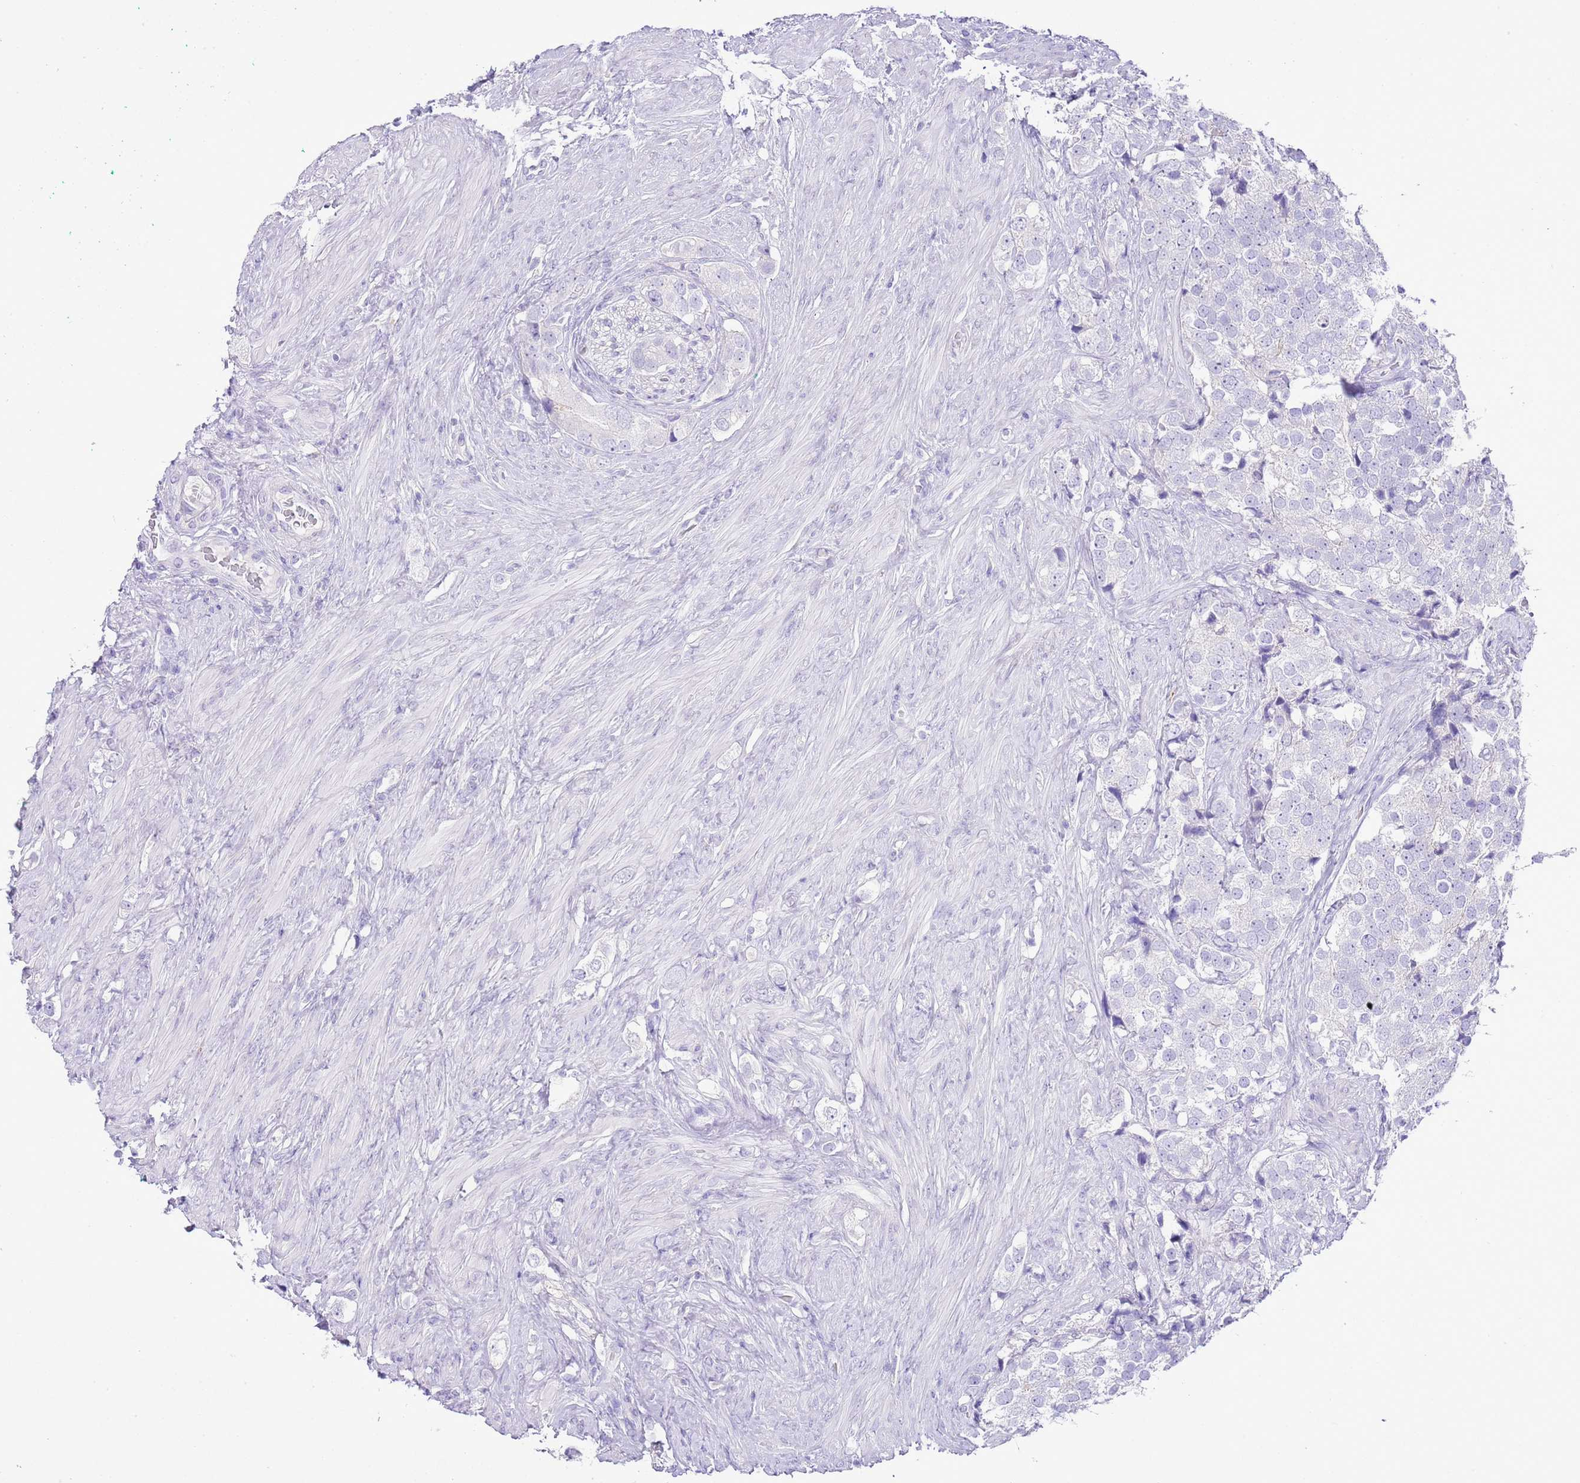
{"staining": {"intensity": "negative", "quantity": "none", "location": "none"}, "tissue": "prostate cancer", "cell_type": "Tumor cells", "image_type": "cancer", "snomed": [{"axis": "morphology", "description": "Adenocarcinoma, High grade"}, {"axis": "topography", "description": "Prostate"}], "caption": "Tumor cells are negative for protein expression in human high-grade adenocarcinoma (prostate).", "gene": "OR2Z1", "patient": {"sex": "male", "age": 49}}